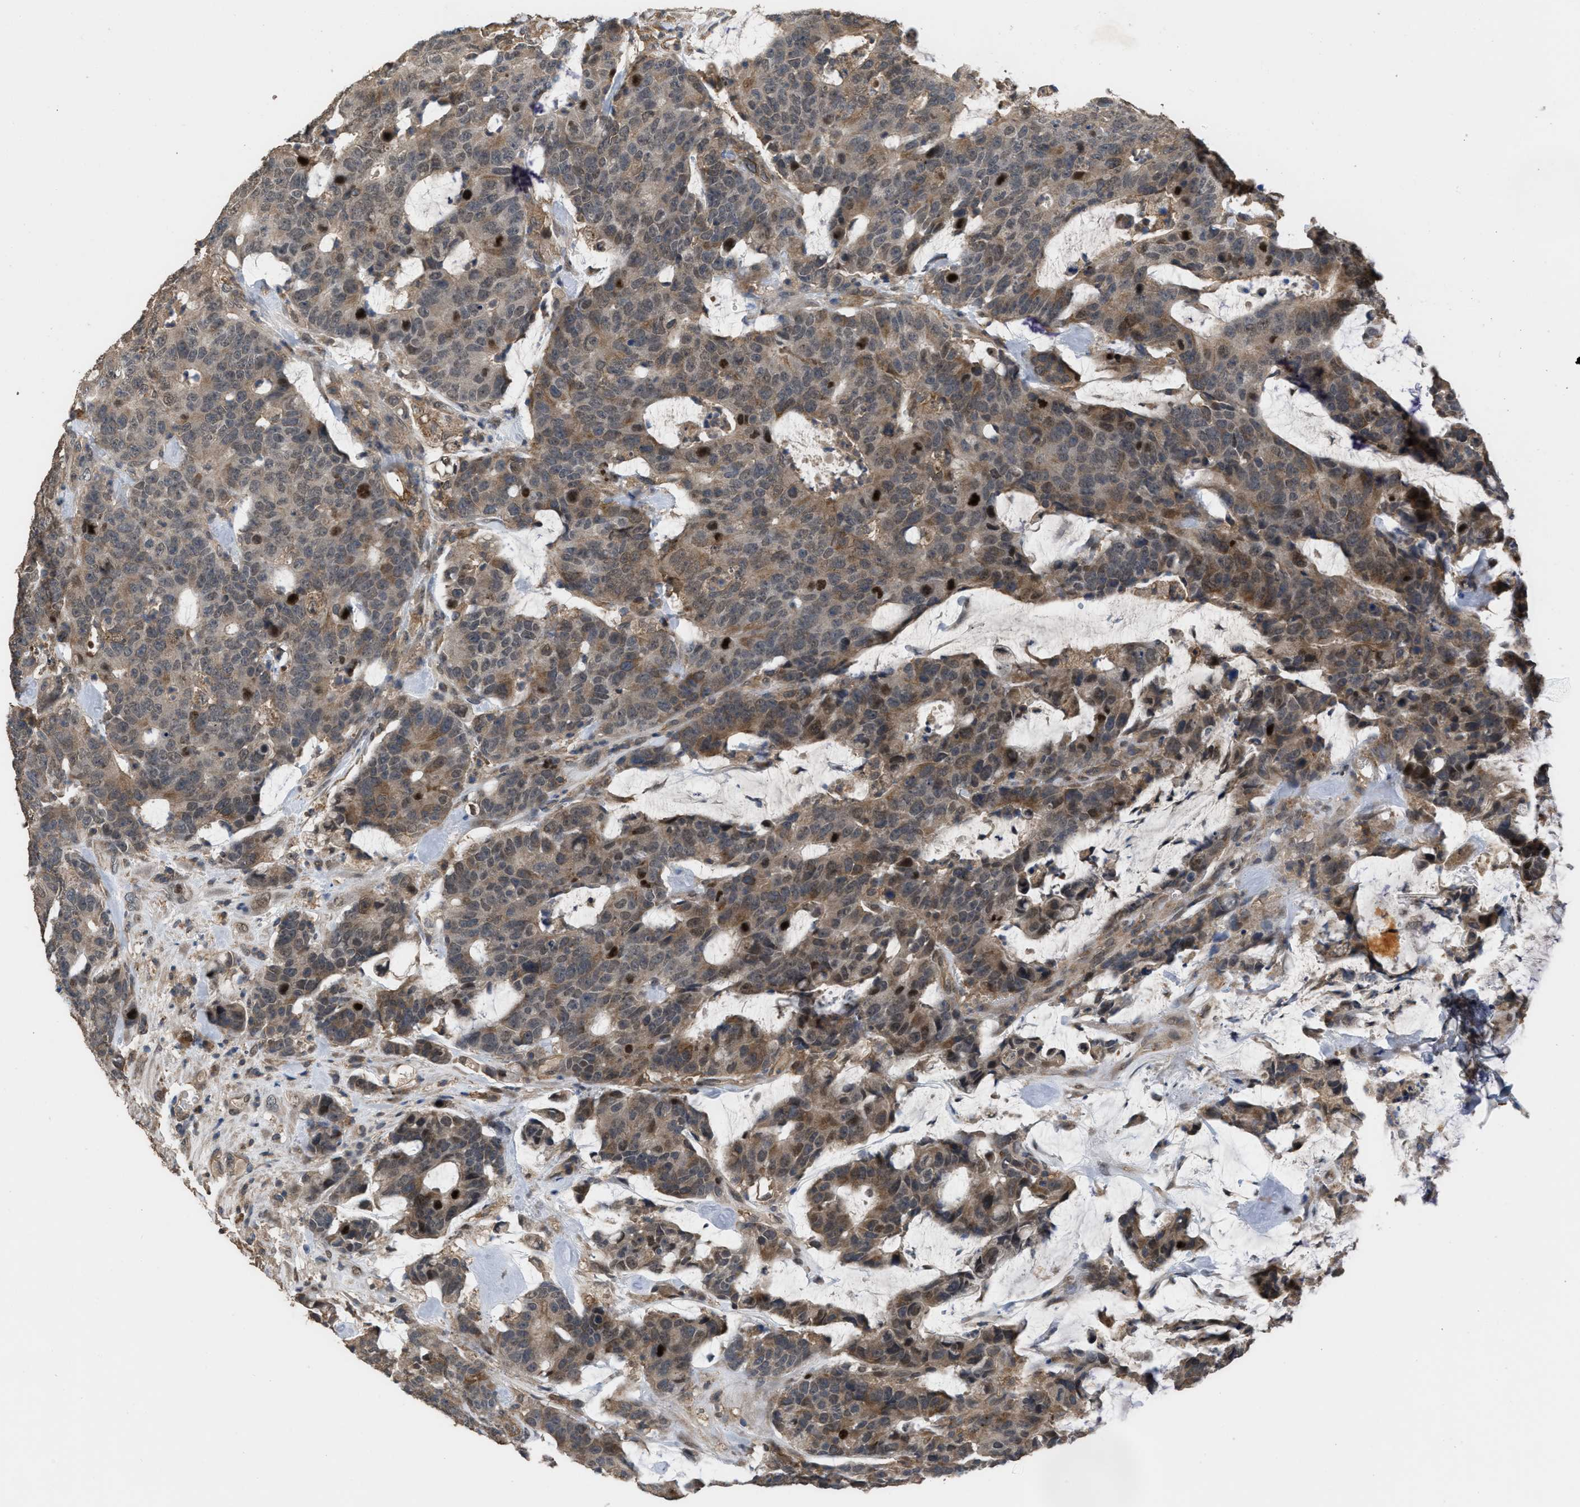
{"staining": {"intensity": "moderate", "quantity": ">75%", "location": "cytoplasmic/membranous"}, "tissue": "colorectal cancer", "cell_type": "Tumor cells", "image_type": "cancer", "snomed": [{"axis": "morphology", "description": "Adenocarcinoma, NOS"}, {"axis": "topography", "description": "Colon"}], "caption": "Tumor cells exhibit medium levels of moderate cytoplasmic/membranous expression in approximately >75% of cells in adenocarcinoma (colorectal).", "gene": "UTRN", "patient": {"sex": "female", "age": 86}}